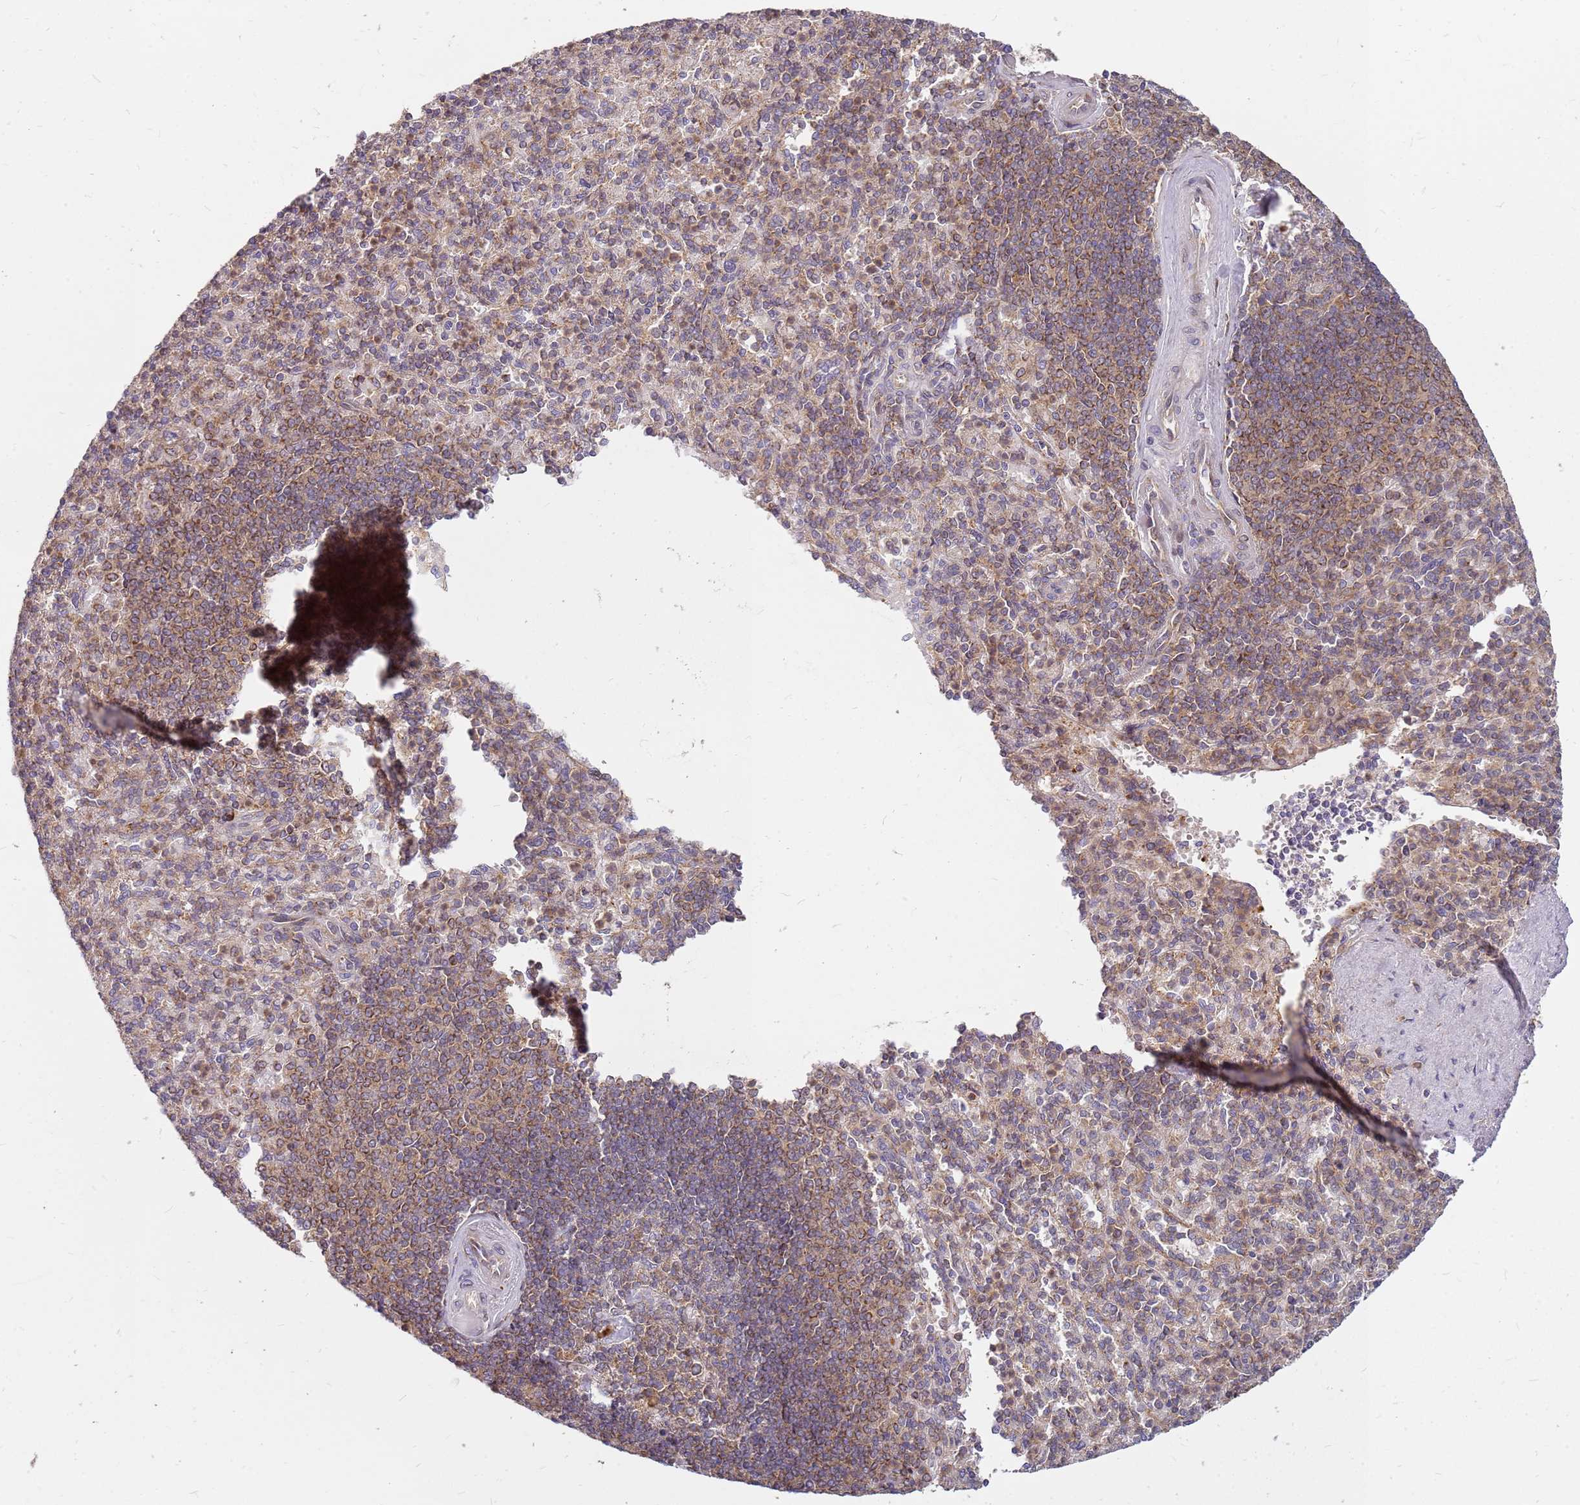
{"staining": {"intensity": "moderate", "quantity": ">75%", "location": "cytoplasmic/membranous"}, "tissue": "spleen", "cell_type": "Cells in red pulp", "image_type": "normal", "snomed": [{"axis": "morphology", "description": "Normal tissue, NOS"}, {"axis": "topography", "description": "Spleen"}], "caption": "Moderate cytoplasmic/membranous protein positivity is seen in about >75% of cells in red pulp in spleen.", "gene": "CCDC159", "patient": {"sex": "male", "age": 82}}